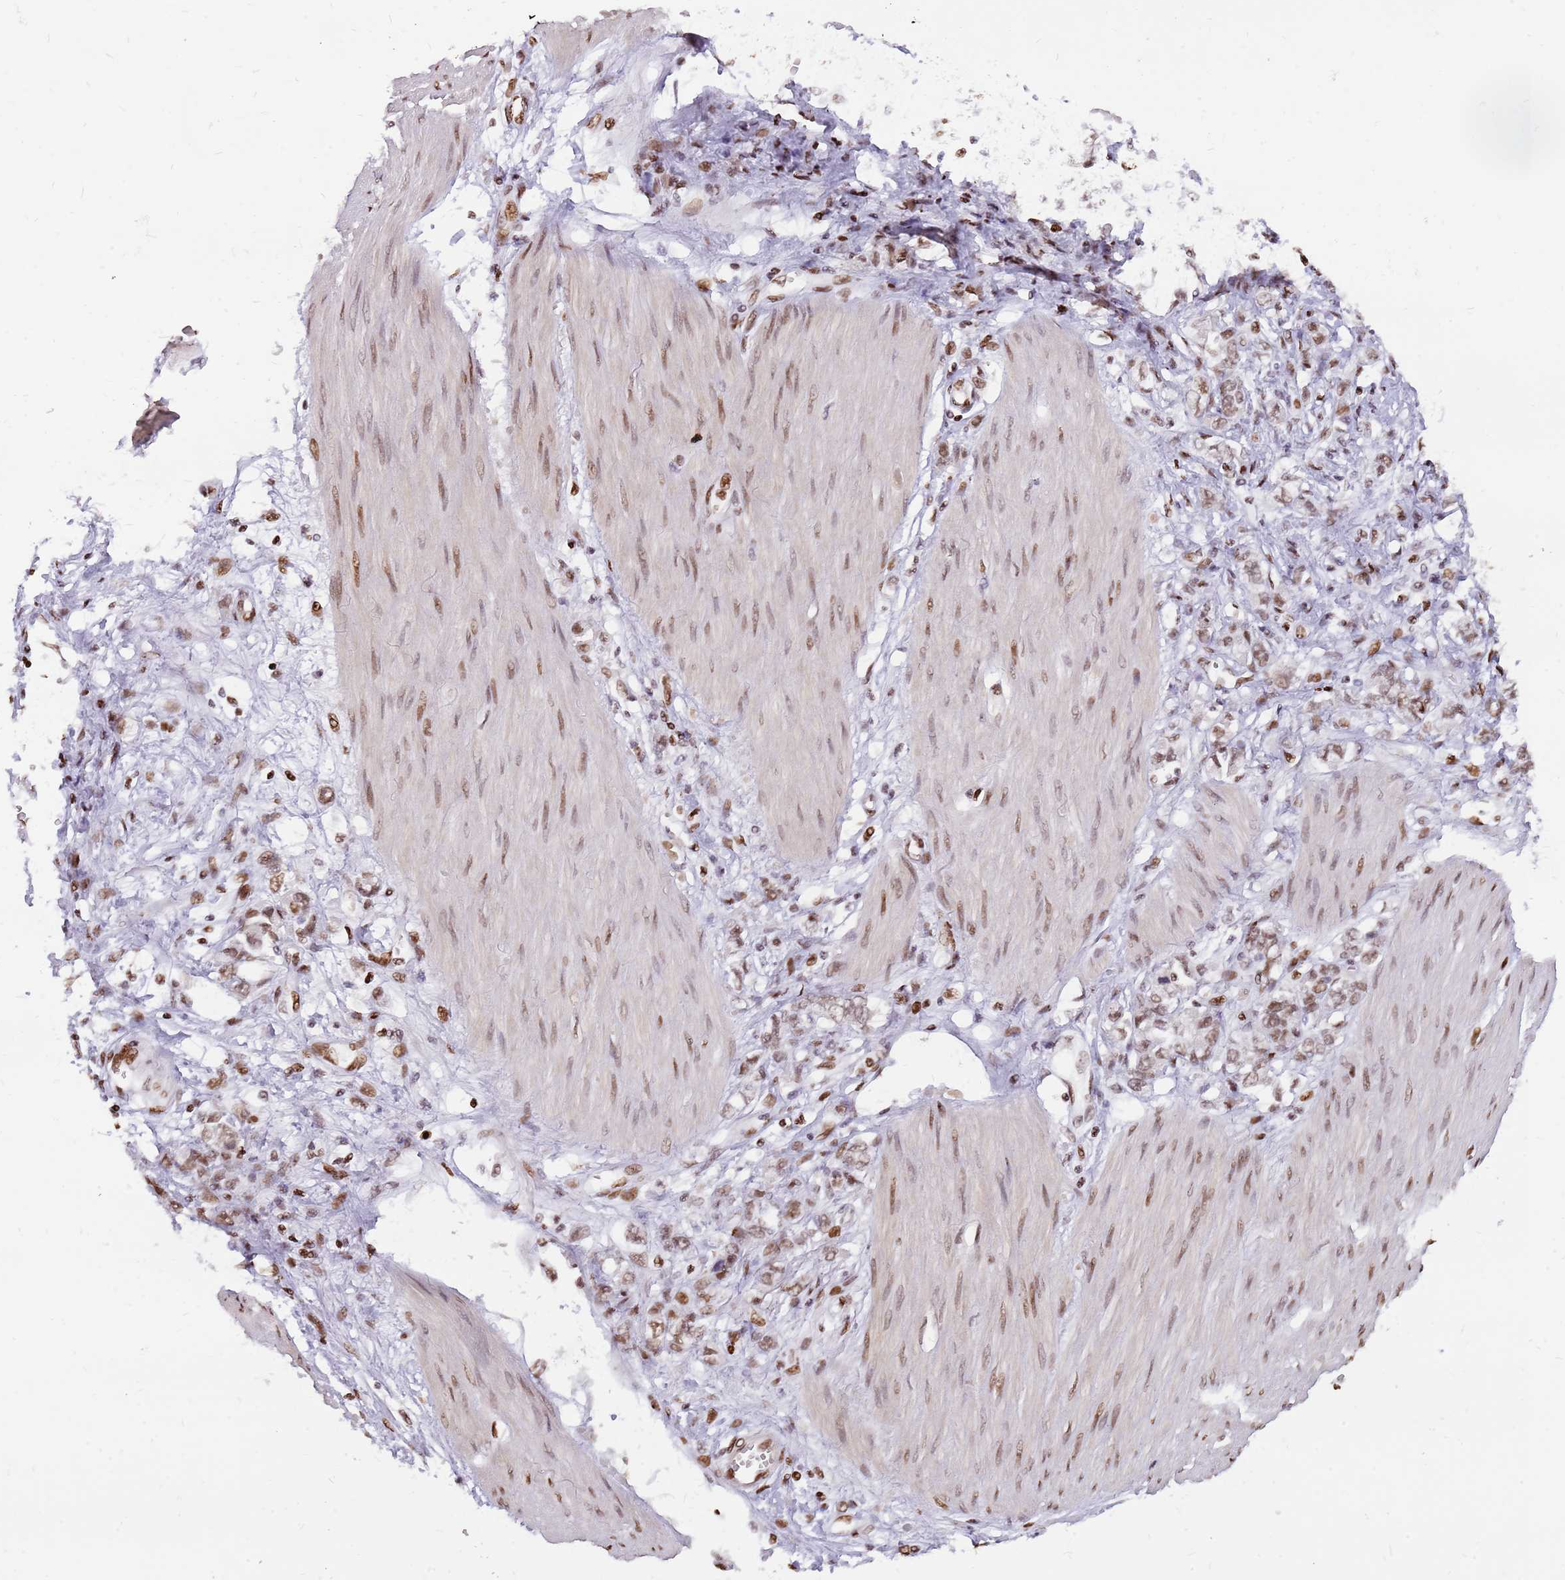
{"staining": {"intensity": "moderate", "quantity": ">75%", "location": "nuclear"}, "tissue": "stomach cancer", "cell_type": "Tumor cells", "image_type": "cancer", "snomed": [{"axis": "morphology", "description": "Adenocarcinoma, NOS"}, {"axis": "topography", "description": "Stomach"}], "caption": "Immunohistochemical staining of human adenocarcinoma (stomach) exhibits medium levels of moderate nuclear expression in approximately >75% of tumor cells. (DAB IHC with brightfield microscopy, high magnification).", "gene": "WASHC4", "patient": {"sex": "female", "age": 76}}